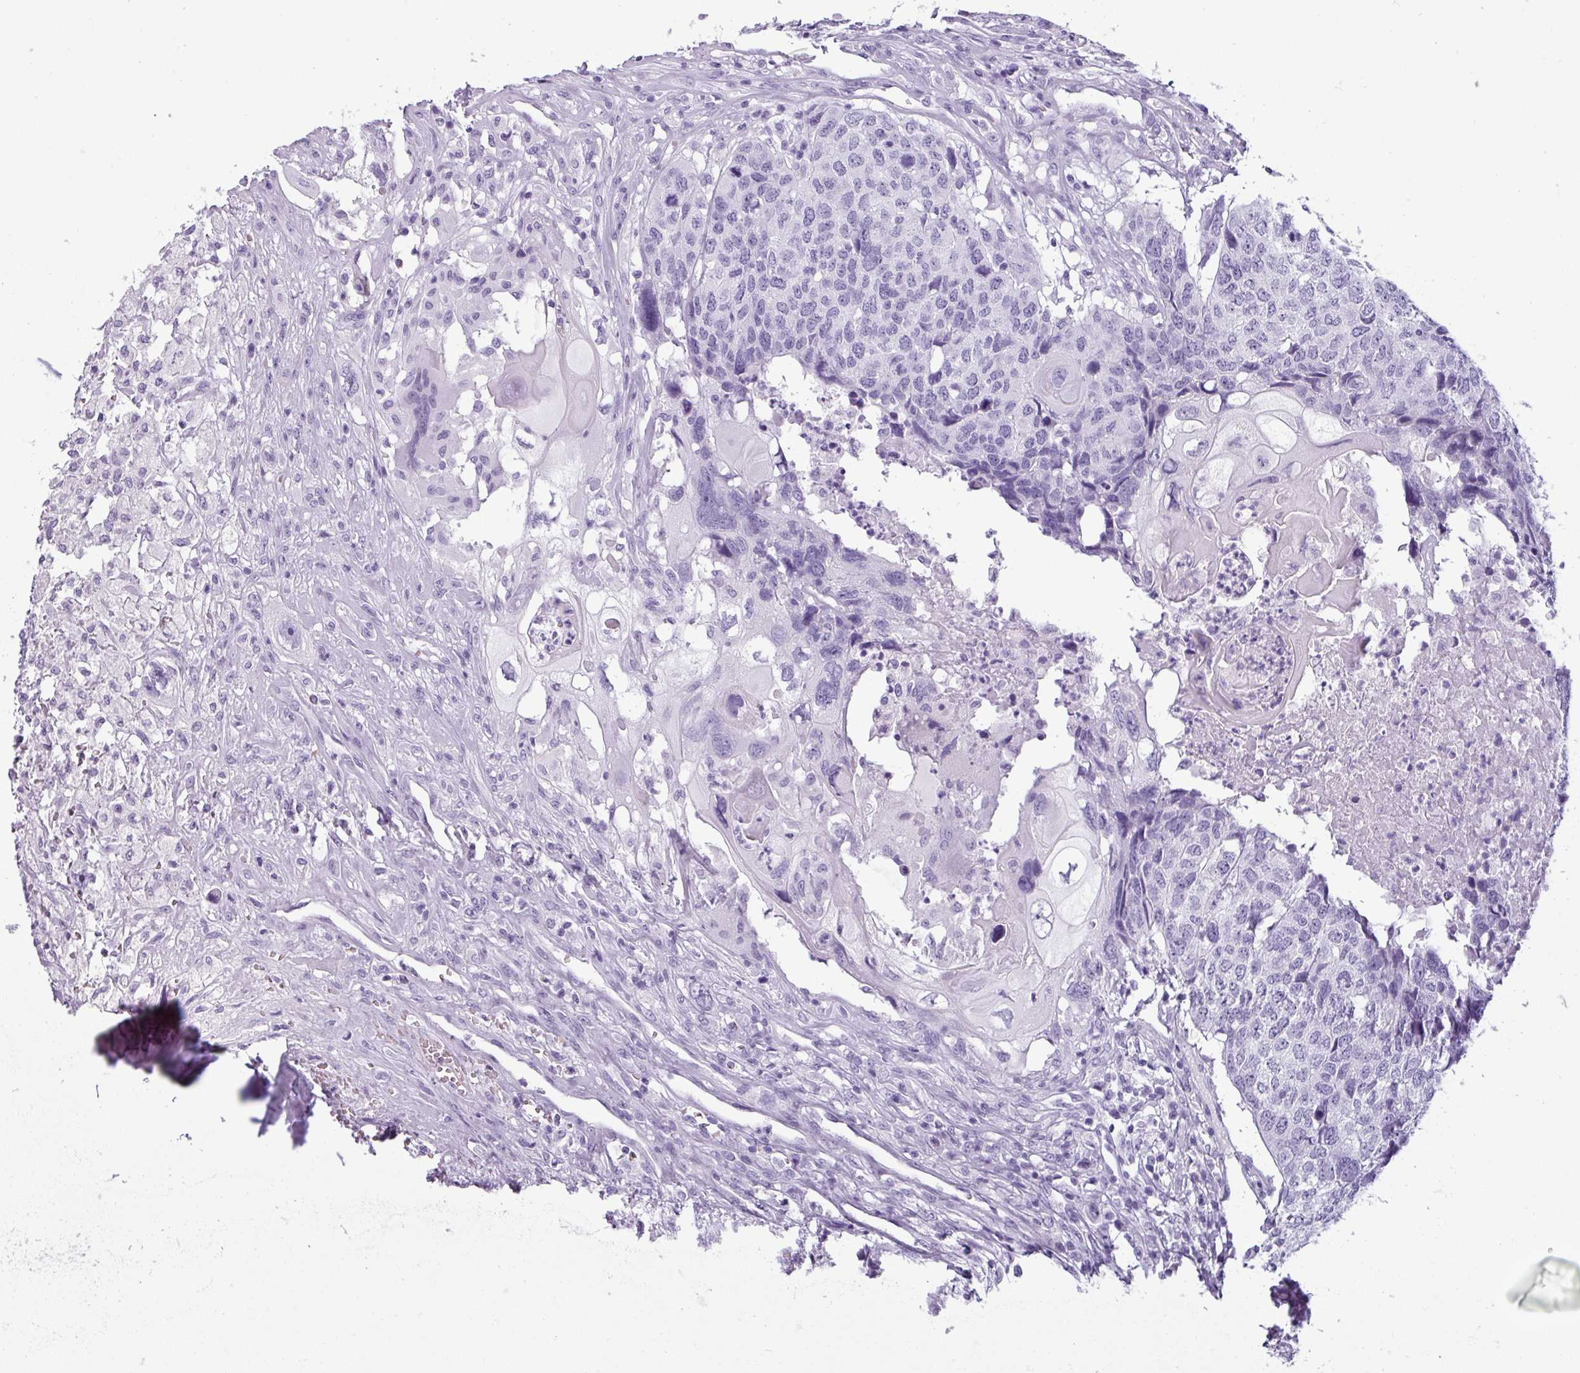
{"staining": {"intensity": "negative", "quantity": "none", "location": "none"}, "tissue": "head and neck cancer", "cell_type": "Tumor cells", "image_type": "cancer", "snomed": [{"axis": "morphology", "description": "Squamous cell carcinoma, NOS"}, {"axis": "topography", "description": "Head-Neck"}], "caption": "IHC of squamous cell carcinoma (head and neck) displays no expression in tumor cells.", "gene": "CRYBB2", "patient": {"sex": "male", "age": 66}}